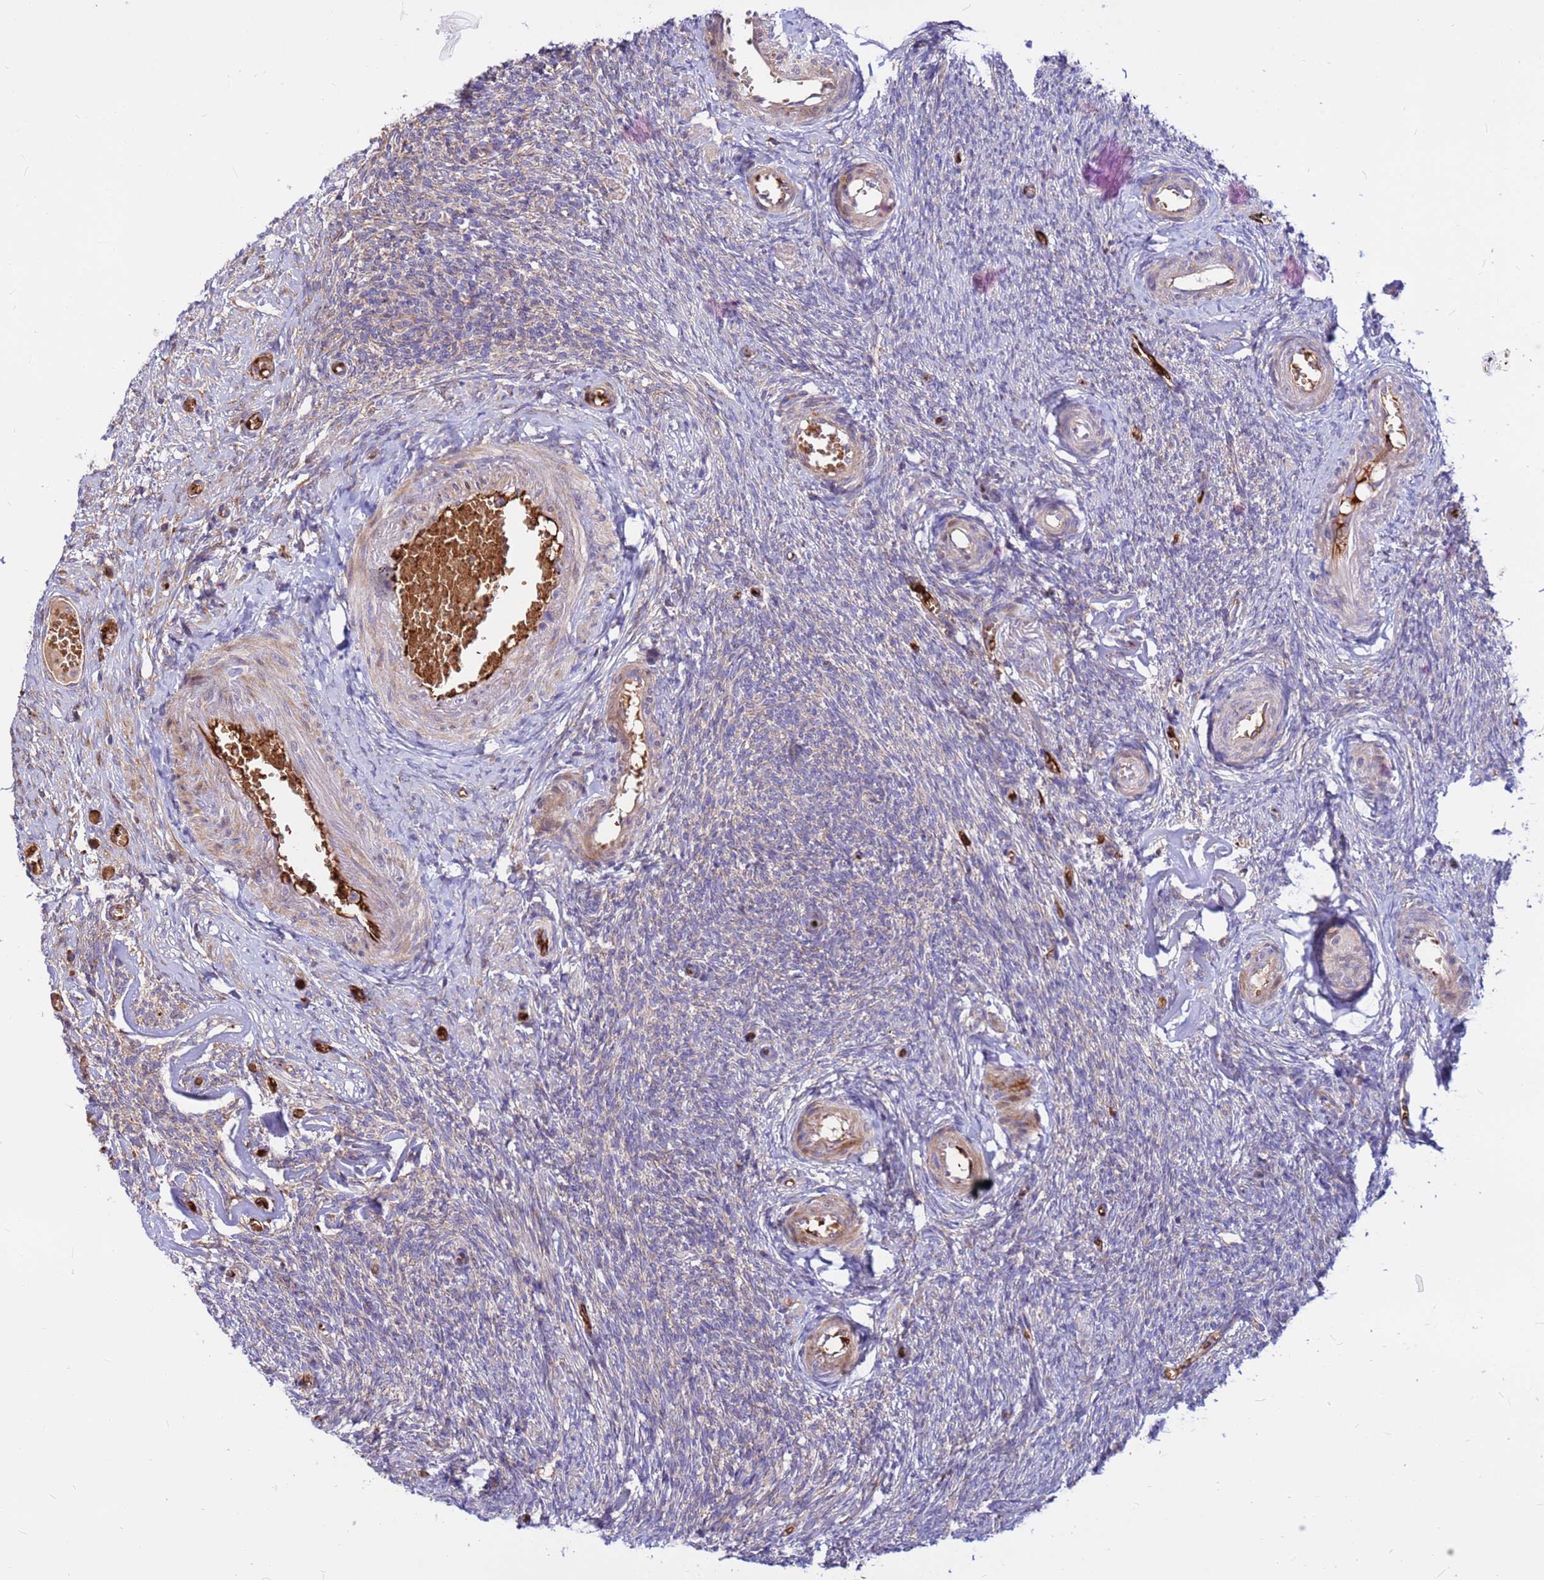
{"staining": {"intensity": "moderate", "quantity": "<25%", "location": "cytoplasmic/membranous"}, "tissue": "ovary", "cell_type": "Ovarian stroma cells", "image_type": "normal", "snomed": [{"axis": "morphology", "description": "Normal tissue, NOS"}, {"axis": "topography", "description": "Ovary"}], "caption": "The histopathology image demonstrates immunohistochemical staining of normal ovary. There is moderate cytoplasmic/membranous expression is seen in about <25% of ovarian stroma cells. Nuclei are stained in blue.", "gene": "ZNF669", "patient": {"sex": "female", "age": 44}}